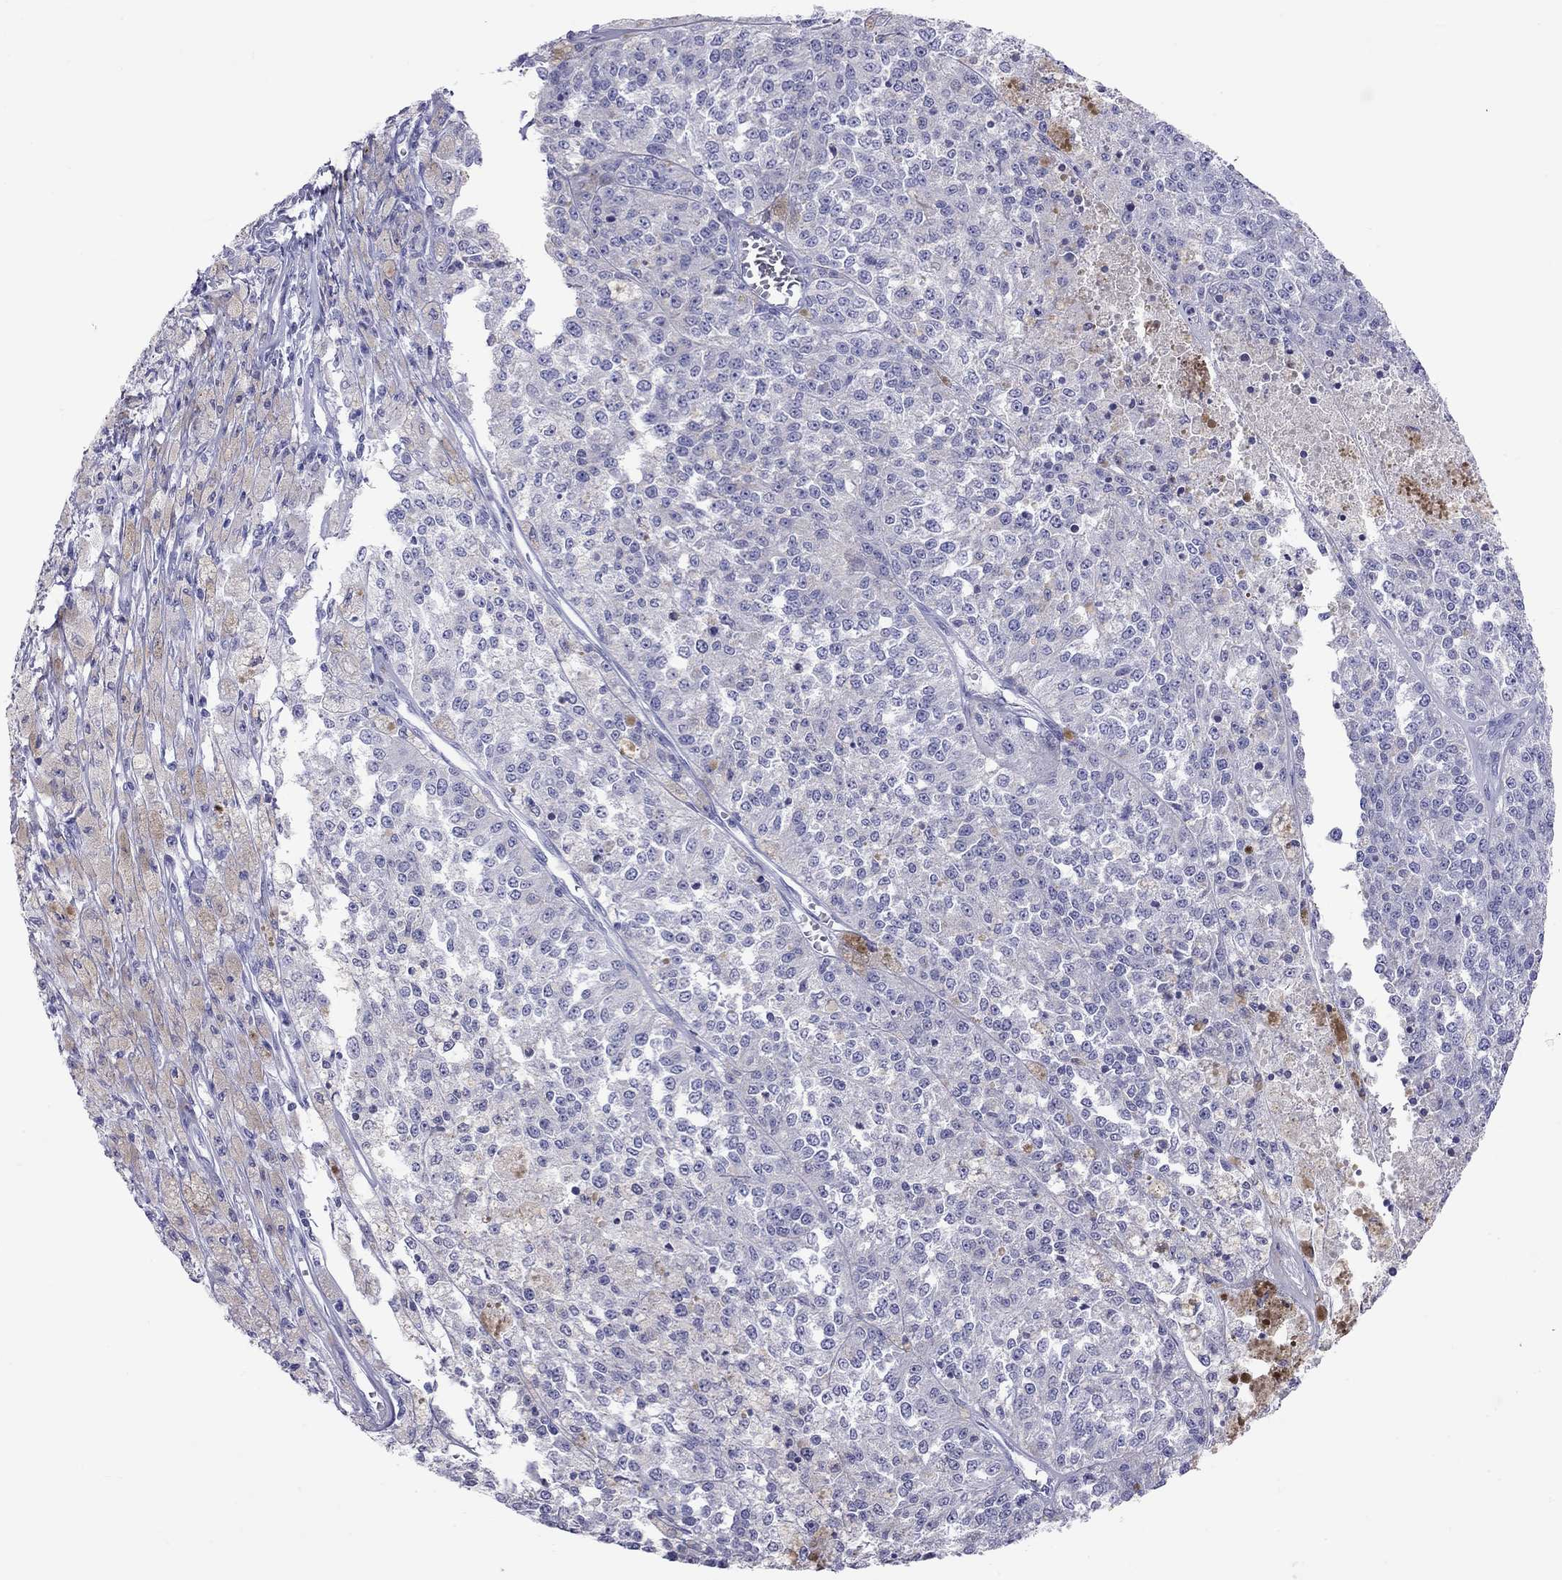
{"staining": {"intensity": "negative", "quantity": "none", "location": "none"}, "tissue": "melanoma", "cell_type": "Tumor cells", "image_type": "cancer", "snomed": [{"axis": "morphology", "description": "Malignant melanoma, Metastatic site"}, {"axis": "topography", "description": "Lymph node"}], "caption": "A photomicrograph of human melanoma is negative for staining in tumor cells.", "gene": "DPY19L2", "patient": {"sex": "female", "age": 64}}